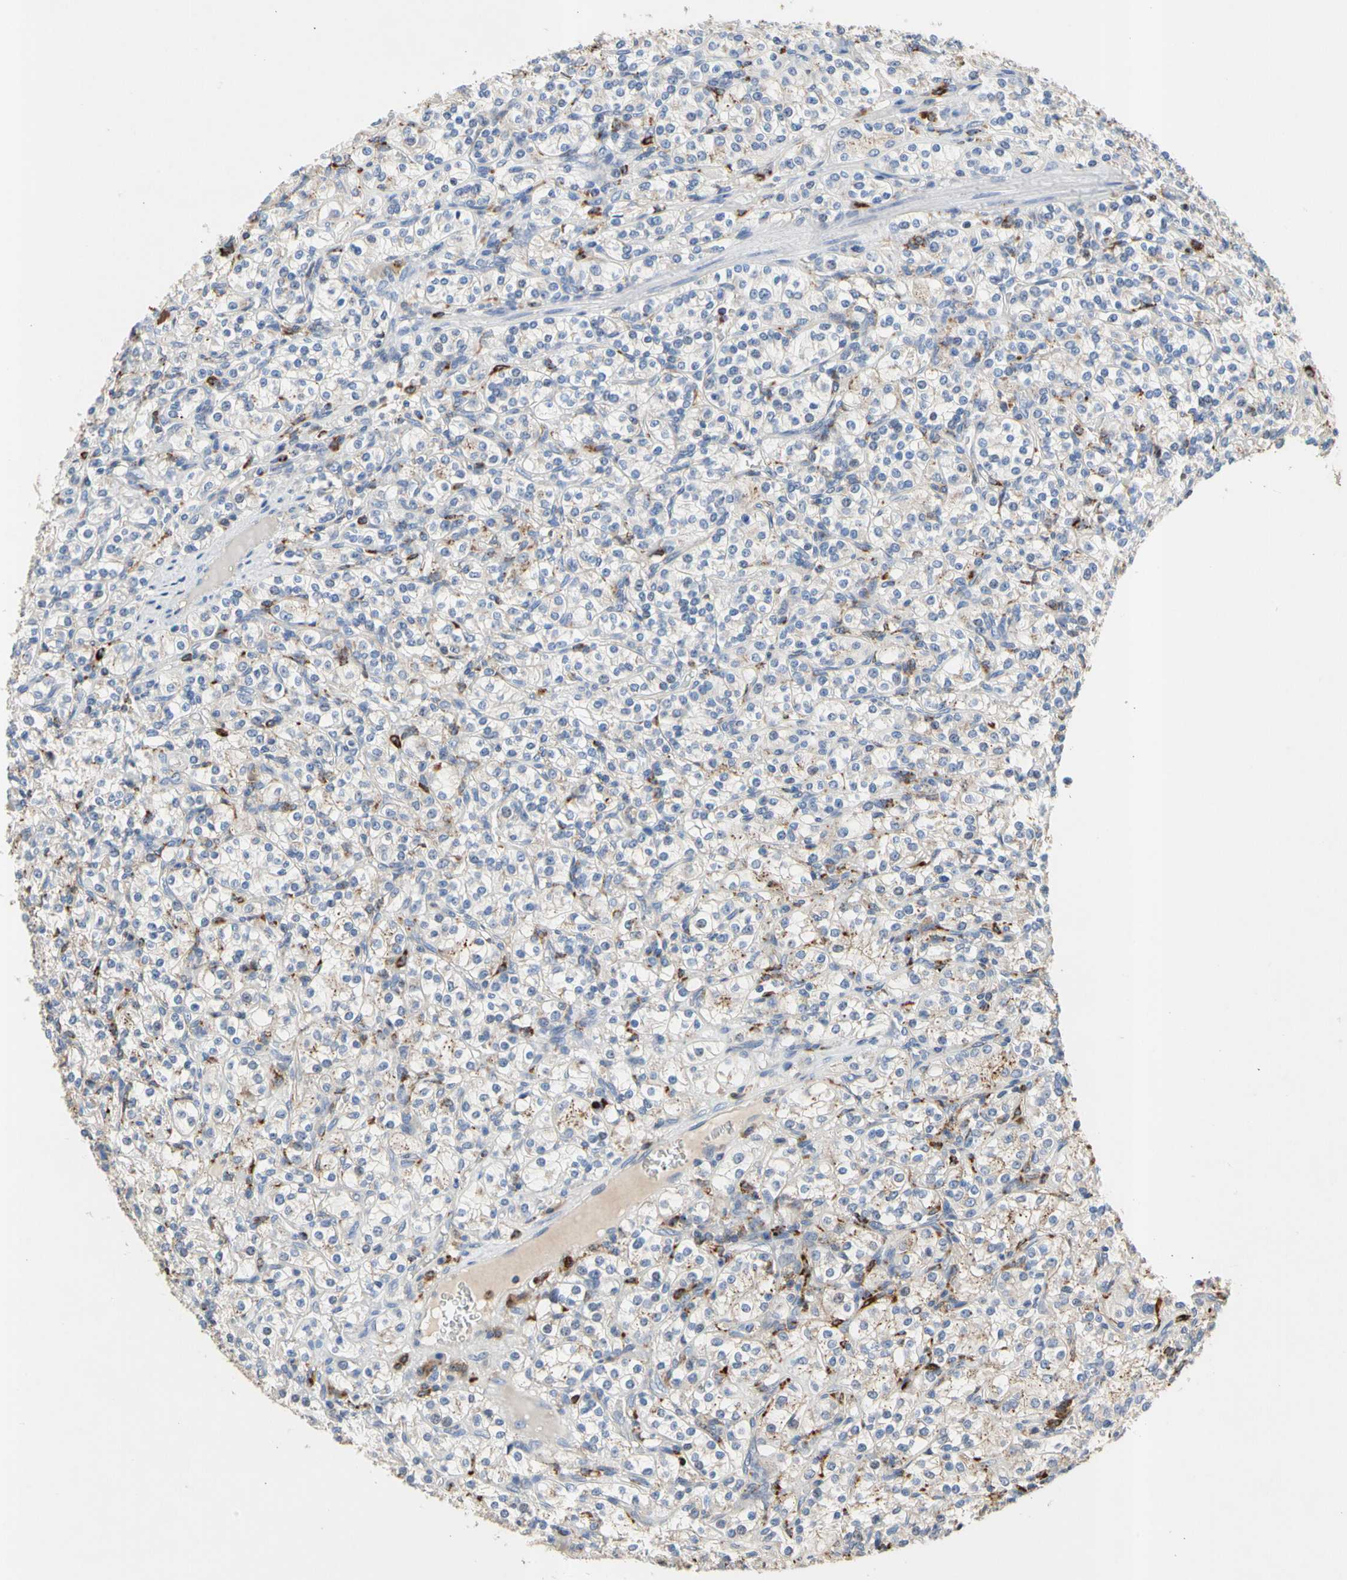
{"staining": {"intensity": "negative", "quantity": "none", "location": "none"}, "tissue": "renal cancer", "cell_type": "Tumor cells", "image_type": "cancer", "snomed": [{"axis": "morphology", "description": "Adenocarcinoma, NOS"}, {"axis": "topography", "description": "Kidney"}], "caption": "DAB immunohistochemical staining of adenocarcinoma (renal) demonstrates no significant positivity in tumor cells.", "gene": "ADA2", "patient": {"sex": "male", "age": 77}}